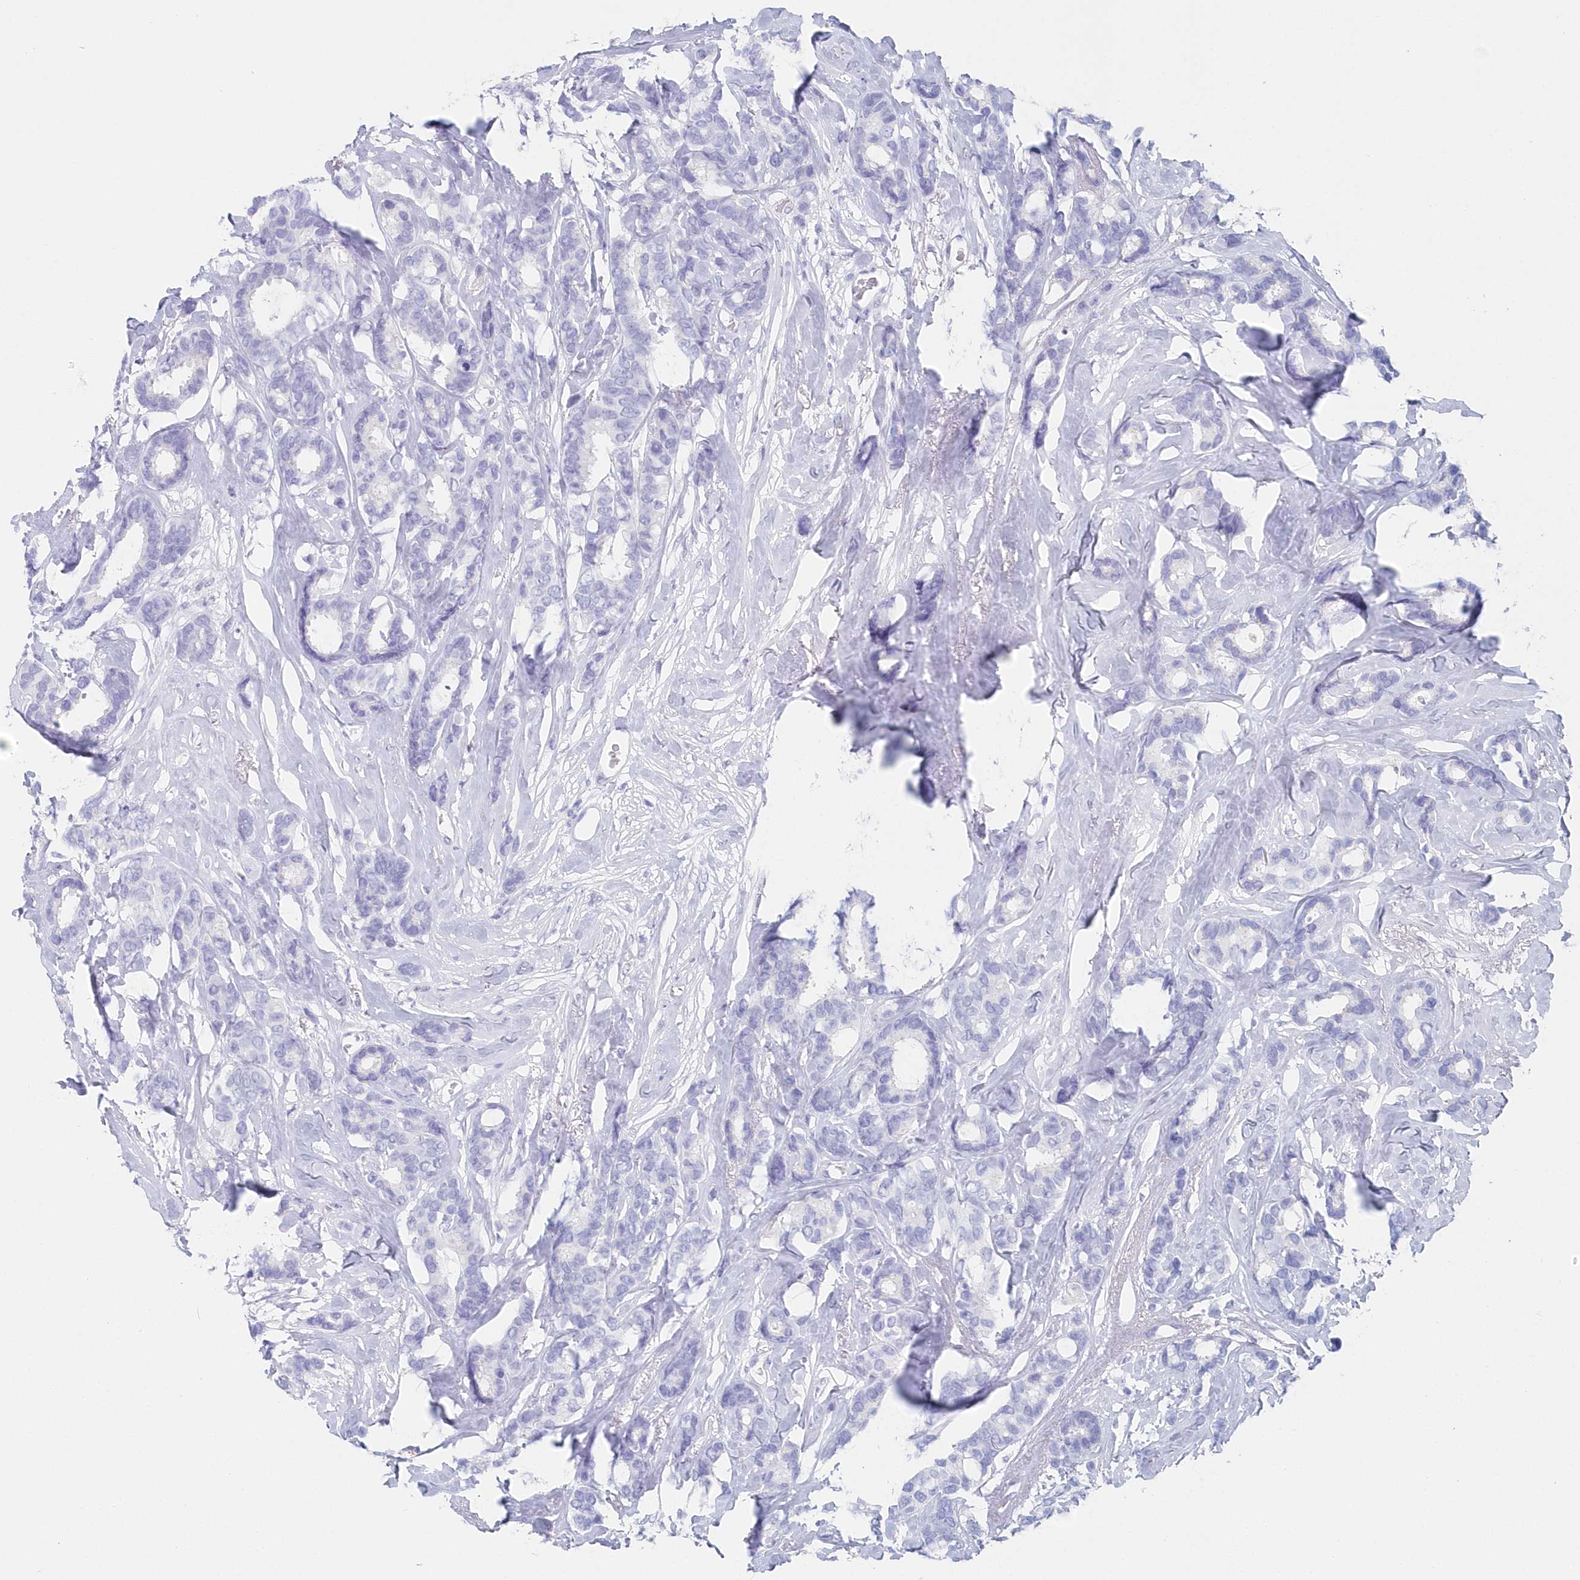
{"staining": {"intensity": "negative", "quantity": "none", "location": "none"}, "tissue": "breast cancer", "cell_type": "Tumor cells", "image_type": "cancer", "snomed": [{"axis": "morphology", "description": "Duct carcinoma"}, {"axis": "topography", "description": "Breast"}], "caption": "This micrograph is of breast cancer (infiltrating ductal carcinoma) stained with IHC to label a protein in brown with the nuclei are counter-stained blue. There is no staining in tumor cells.", "gene": "CSNK1G2", "patient": {"sex": "female", "age": 87}}